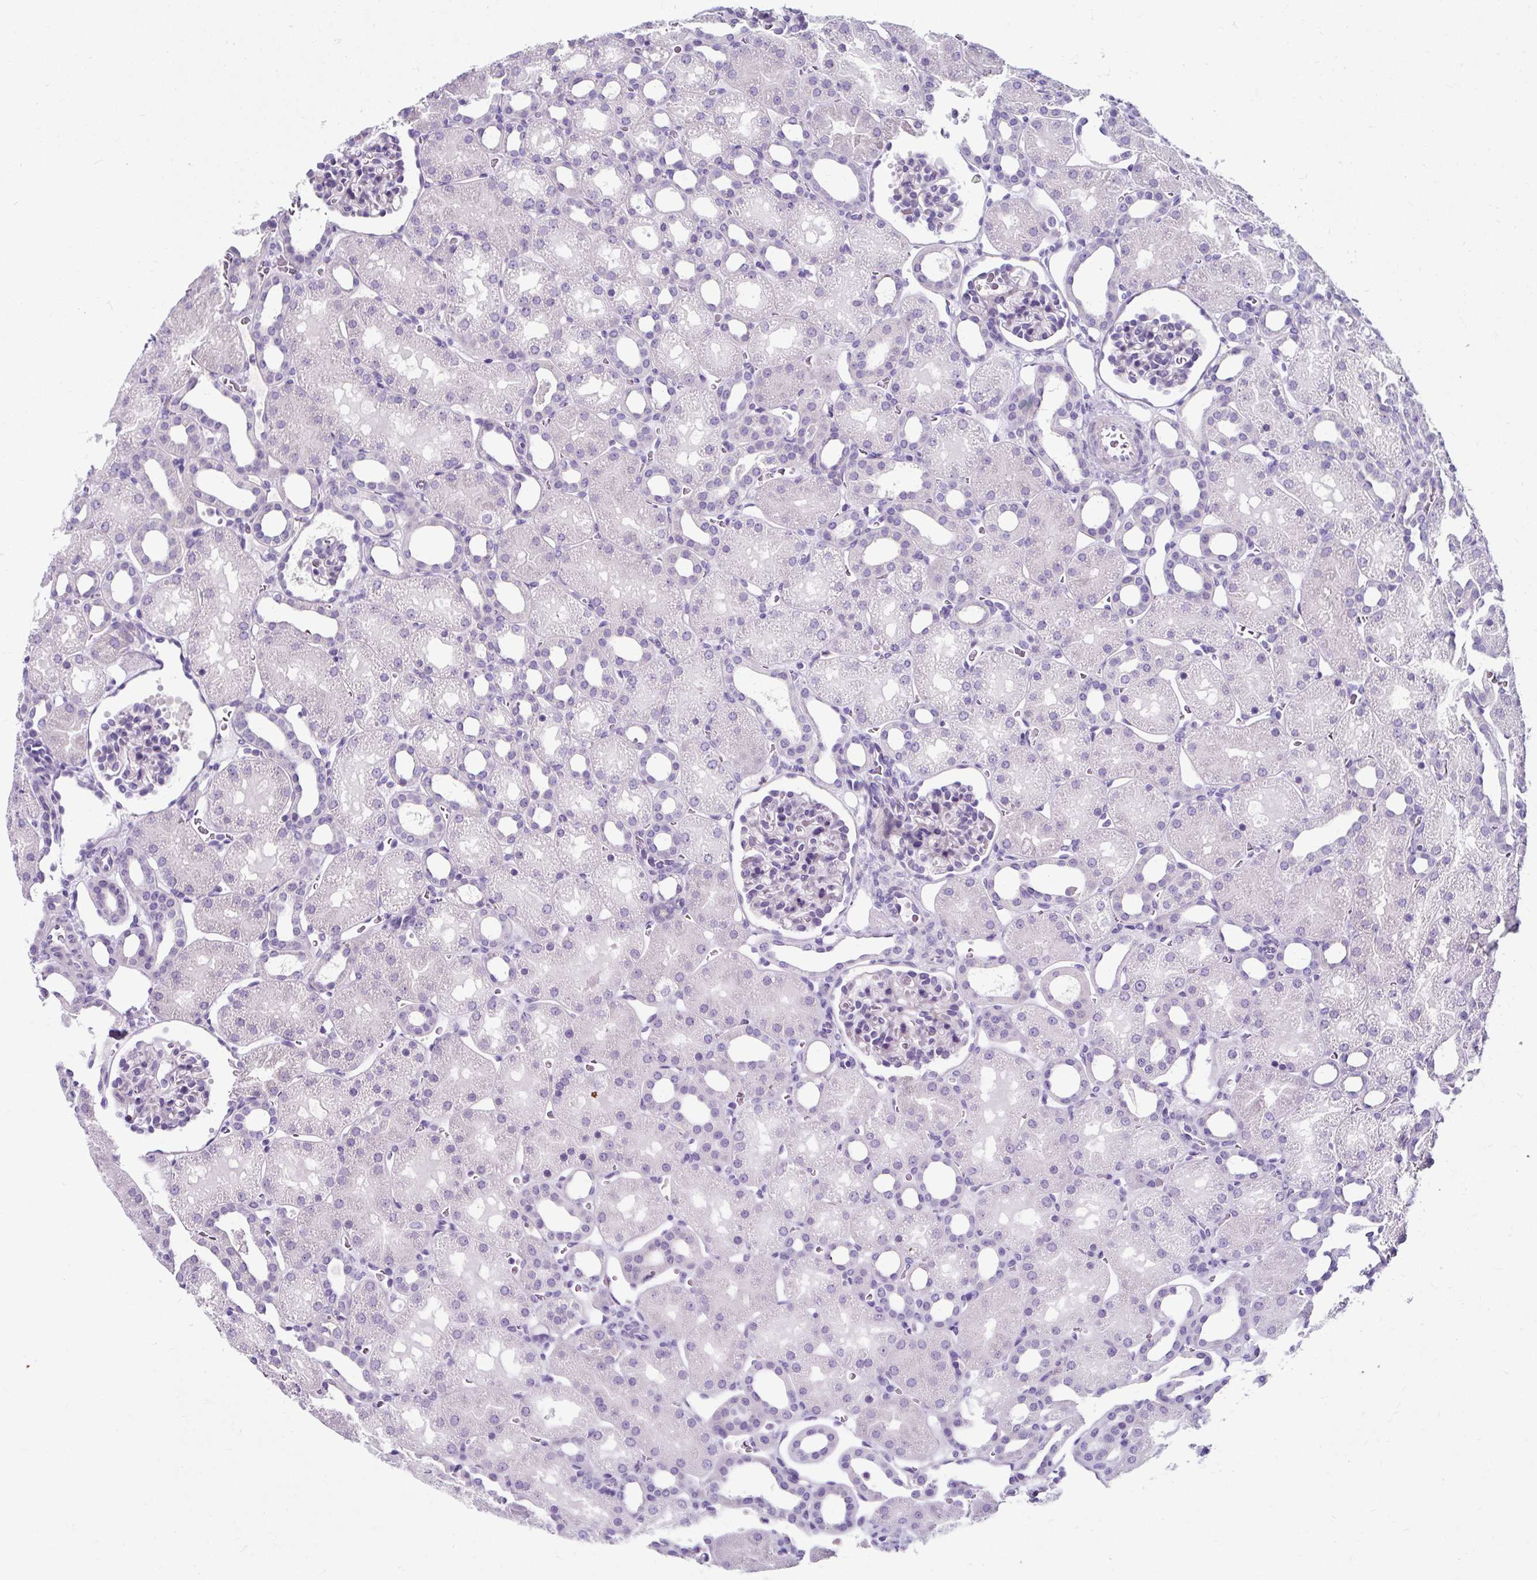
{"staining": {"intensity": "negative", "quantity": "none", "location": "none"}, "tissue": "kidney", "cell_type": "Cells in glomeruli", "image_type": "normal", "snomed": [{"axis": "morphology", "description": "Normal tissue, NOS"}, {"axis": "topography", "description": "Kidney"}], "caption": "Immunohistochemistry histopathology image of unremarkable kidney: human kidney stained with DAB (3,3'-diaminobenzidine) shows no significant protein positivity in cells in glomeruli. (DAB IHC visualized using brightfield microscopy, high magnification).", "gene": "ZNF555", "patient": {"sex": "male", "age": 2}}